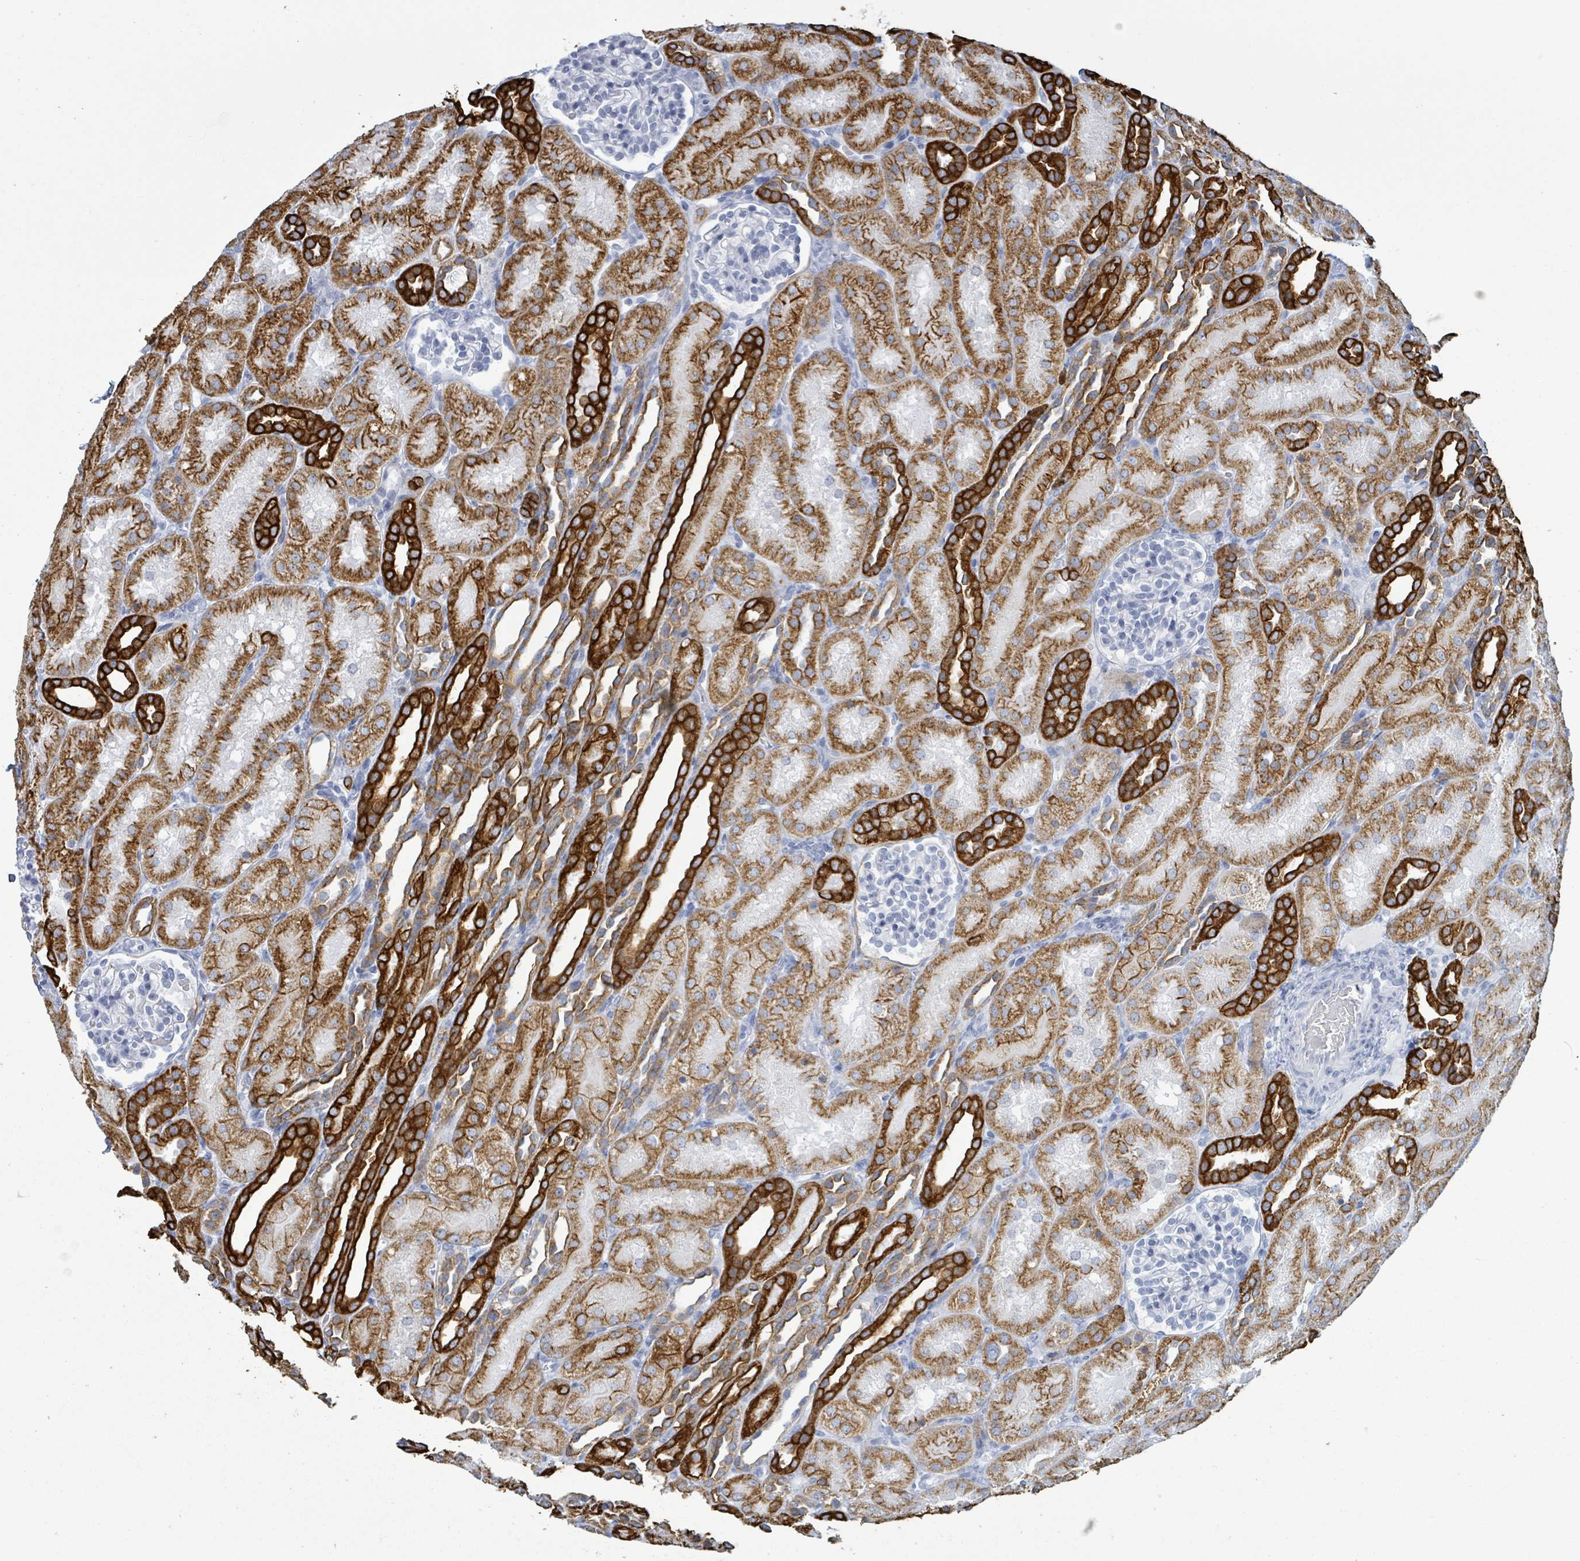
{"staining": {"intensity": "negative", "quantity": "none", "location": "none"}, "tissue": "kidney", "cell_type": "Cells in glomeruli", "image_type": "normal", "snomed": [{"axis": "morphology", "description": "Normal tissue, NOS"}, {"axis": "topography", "description": "Kidney"}], "caption": "Protein analysis of benign kidney demonstrates no significant expression in cells in glomeruli. The staining is performed using DAB (3,3'-diaminobenzidine) brown chromogen with nuclei counter-stained in using hematoxylin.", "gene": "KRT8", "patient": {"sex": "male", "age": 1}}